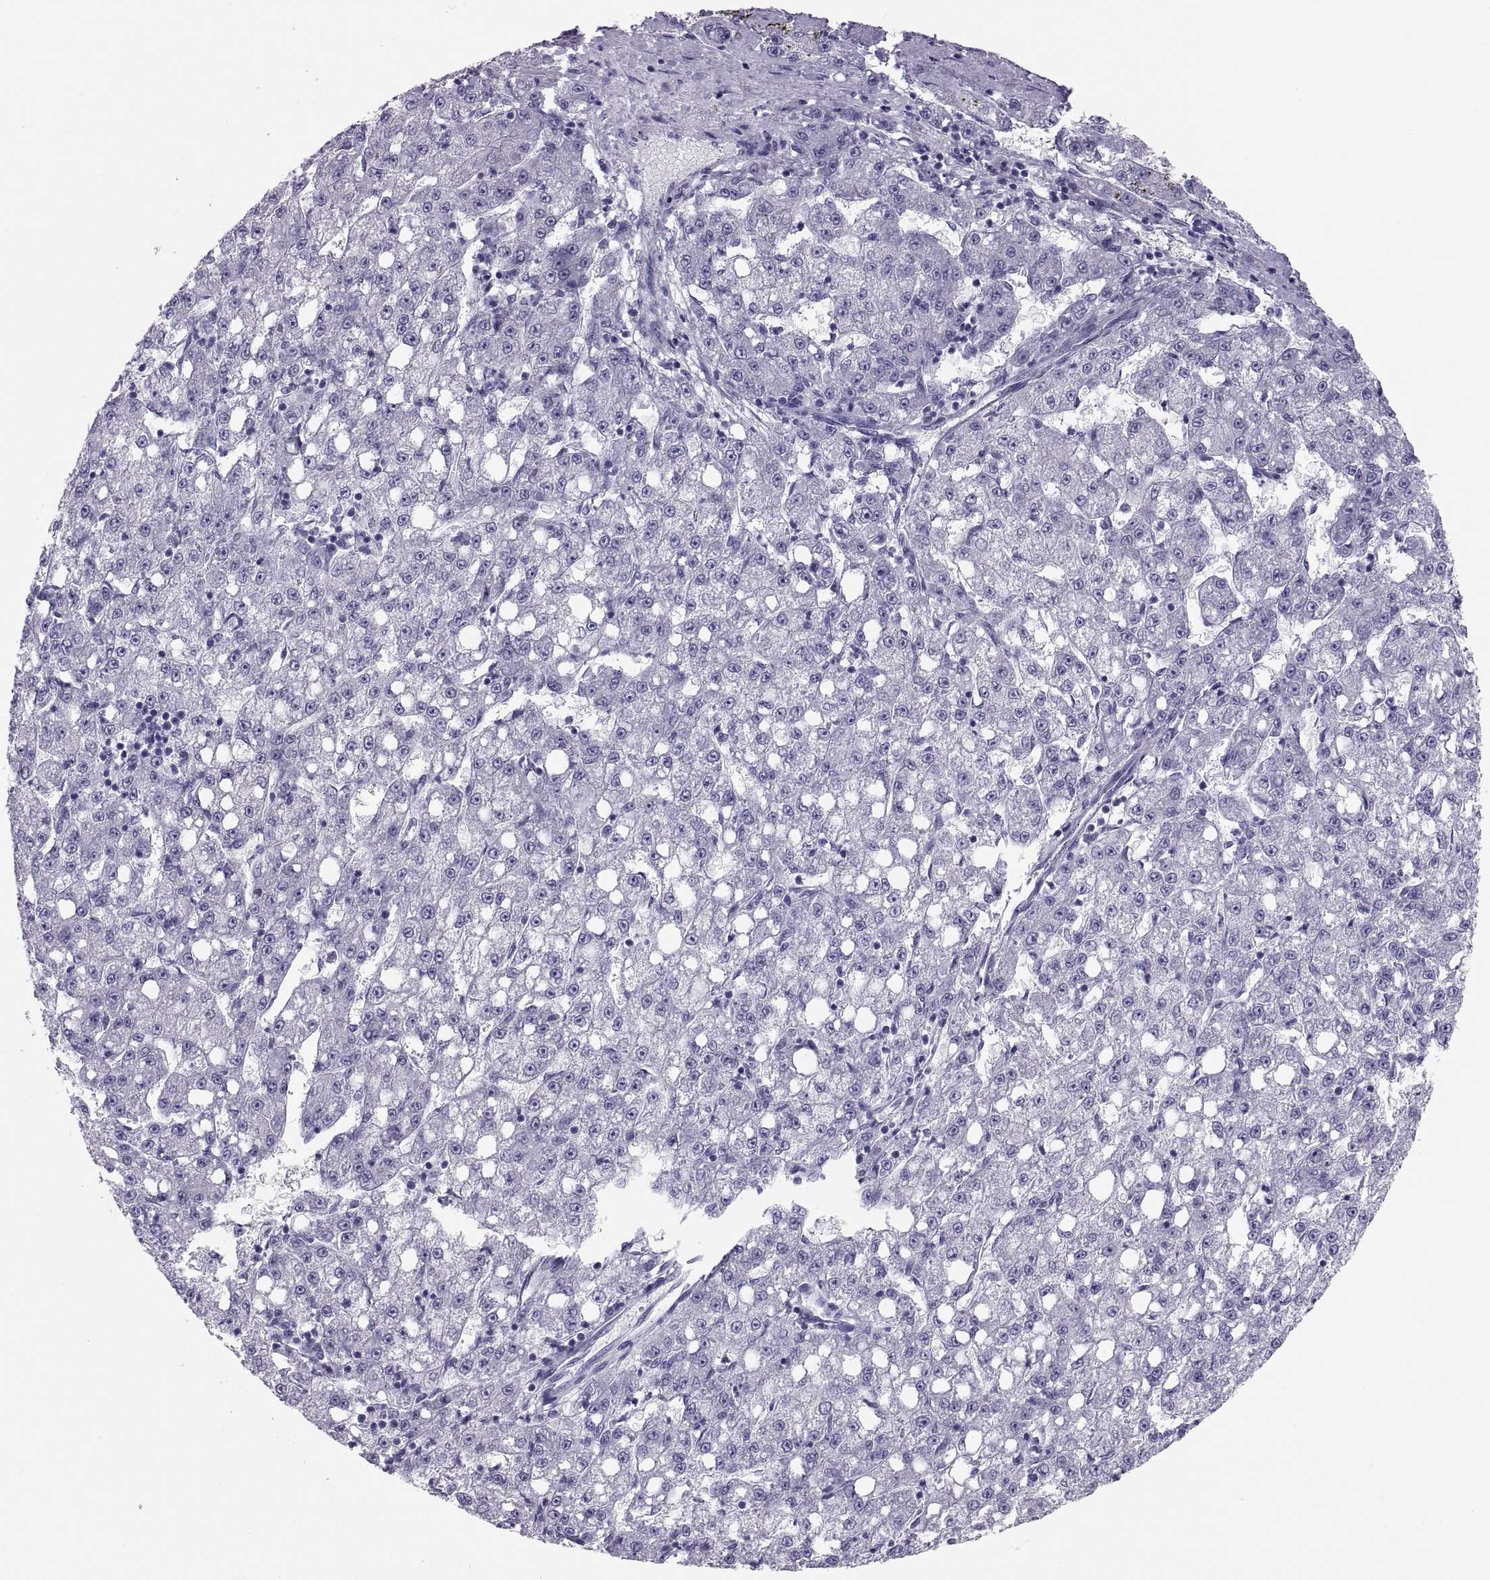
{"staining": {"intensity": "negative", "quantity": "none", "location": "none"}, "tissue": "liver cancer", "cell_type": "Tumor cells", "image_type": "cancer", "snomed": [{"axis": "morphology", "description": "Carcinoma, Hepatocellular, NOS"}, {"axis": "topography", "description": "Liver"}], "caption": "Immunohistochemical staining of human liver cancer (hepatocellular carcinoma) shows no significant staining in tumor cells.", "gene": "PAX2", "patient": {"sex": "female", "age": 65}}